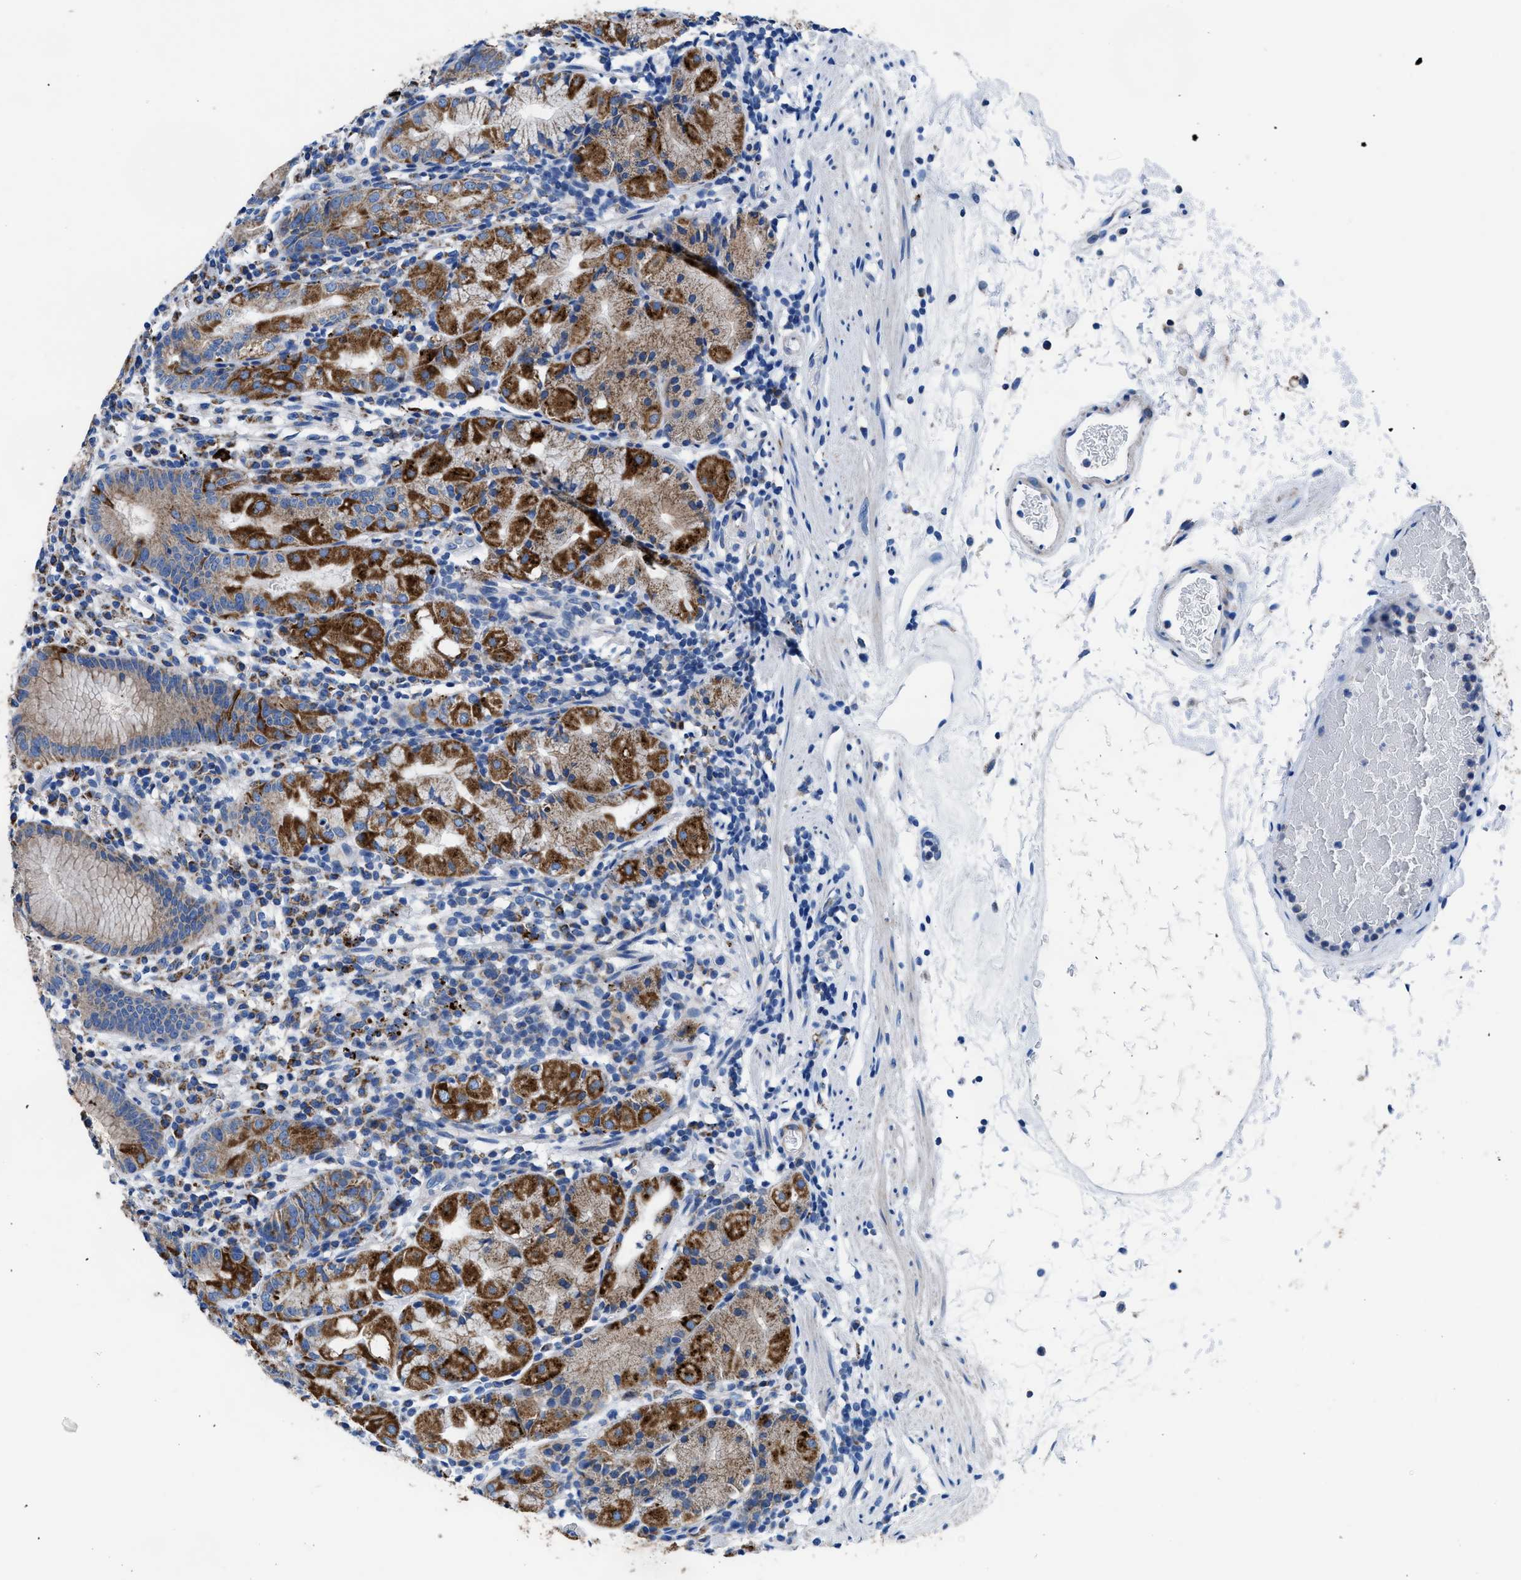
{"staining": {"intensity": "strong", "quantity": "25%-75%", "location": "cytoplasmic/membranous"}, "tissue": "stomach", "cell_type": "Glandular cells", "image_type": "normal", "snomed": [{"axis": "morphology", "description": "Normal tissue, NOS"}, {"axis": "topography", "description": "Stomach"}, {"axis": "topography", "description": "Stomach, lower"}], "caption": "This is a photomicrograph of immunohistochemistry staining of normal stomach, which shows strong expression in the cytoplasmic/membranous of glandular cells.", "gene": "ZDHHC3", "patient": {"sex": "female", "age": 75}}